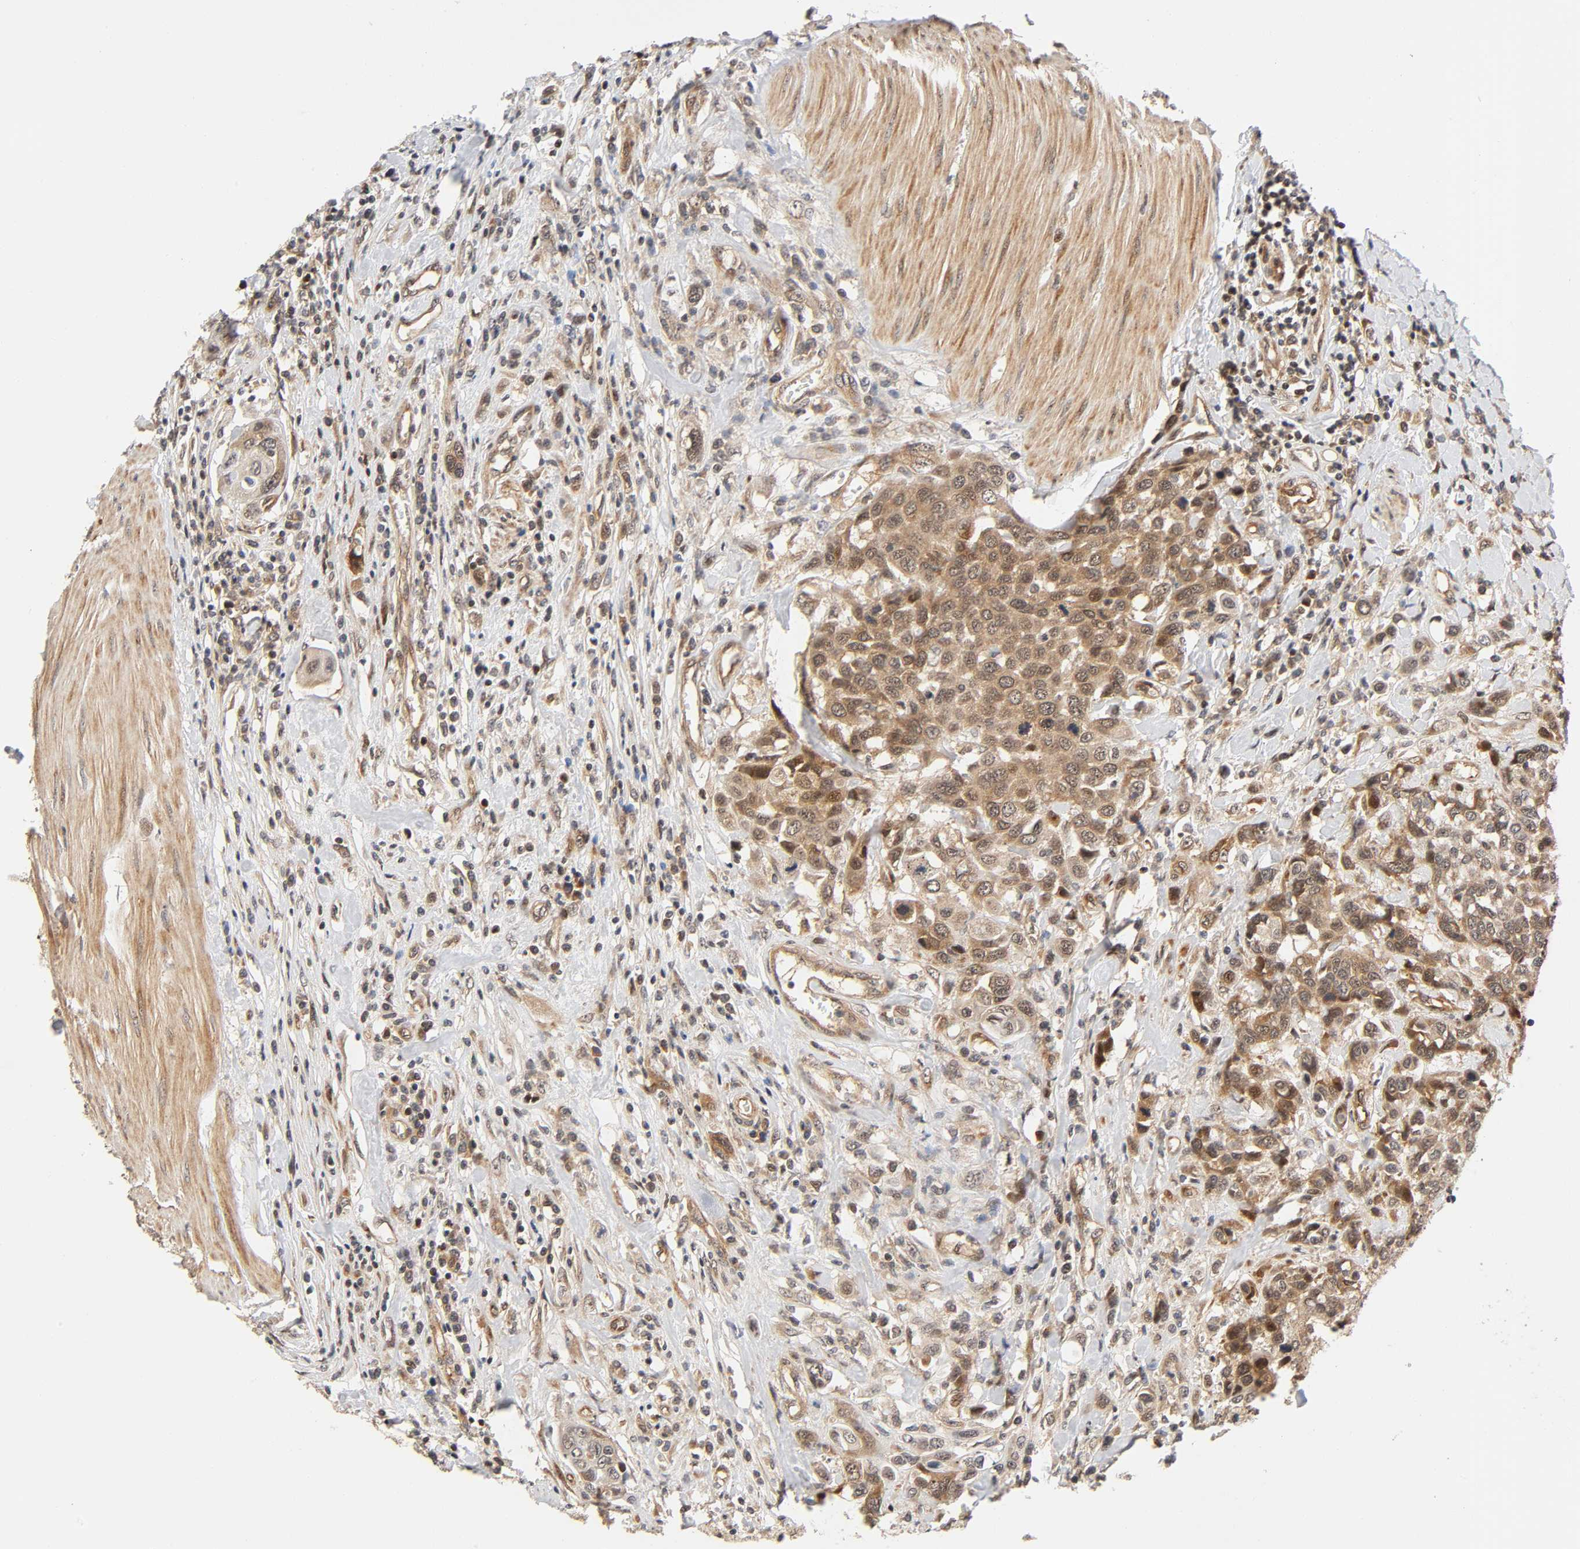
{"staining": {"intensity": "weak", "quantity": ">75%", "location": "cytoplasmic/membranous,nuclear"}, "tissue": "urothelial cancer", "cell_type": "Tumor cells", "image_type": "cancer", "snomed": [{"axis": "morphology", "description": "Urothelial carcinoma, High grade"}, {"axis": "topography", "description": "Urinary bladder"}], "caption": "DAB (3,3'-diaminobenzidine) immunohistochemical staining of human urothelial cancer exhibits weak cytoplasmic/membranous and nuclear protein staining in approximately >75% of tumor cells. The staining is performed using DAB brown chromogen to label protein expression. The nuclei are counter-stained blue using hematoxylin.", "gene": "IQCJ-SCHIP1", "patient": {"sex": "male", "age": 50}}